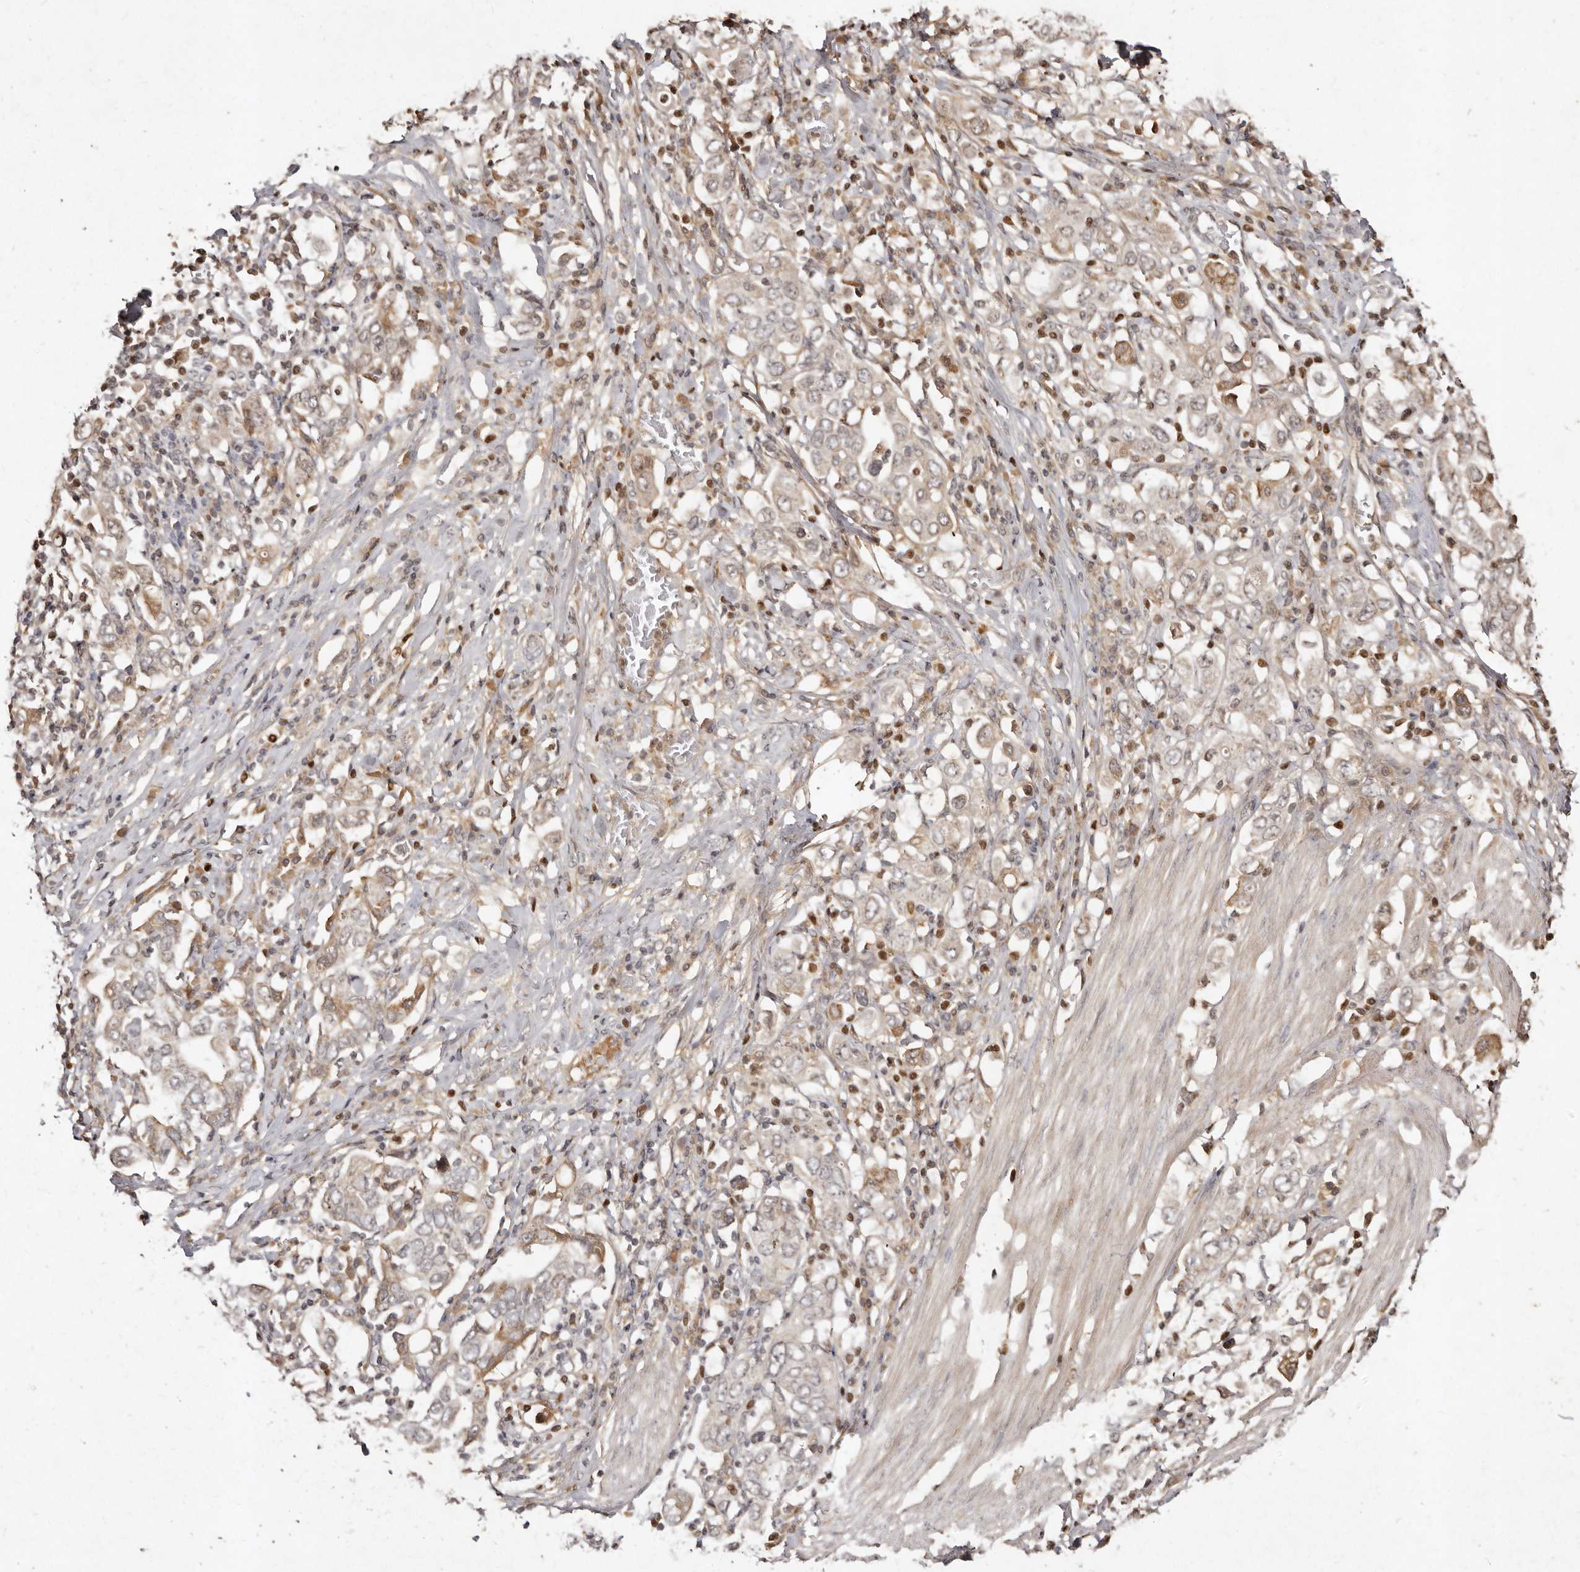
{"staining": {"intensity": "weak", "quantity": "25%-75%", "location": "cytoplasmic/membranous"}, "tissue": "stomach cancer", "cell_type": "Tumor cells", "image_type": "cancer", "snomed": [{"axis": "morphology", "description": "Adenocarcinoma, NOS"}, {"axis": "topography", "description": "Stomach, upper"}], "caption": "A micrograph showing weak cytoplasmic/membranous positivity in approximately 25%-75% of tumor cells in adenocarcinoma (stomach), as visualized by brown immunohistochemical staining.", "gene": "LCORL", "patient": {"sex": "male", "age": 62}}